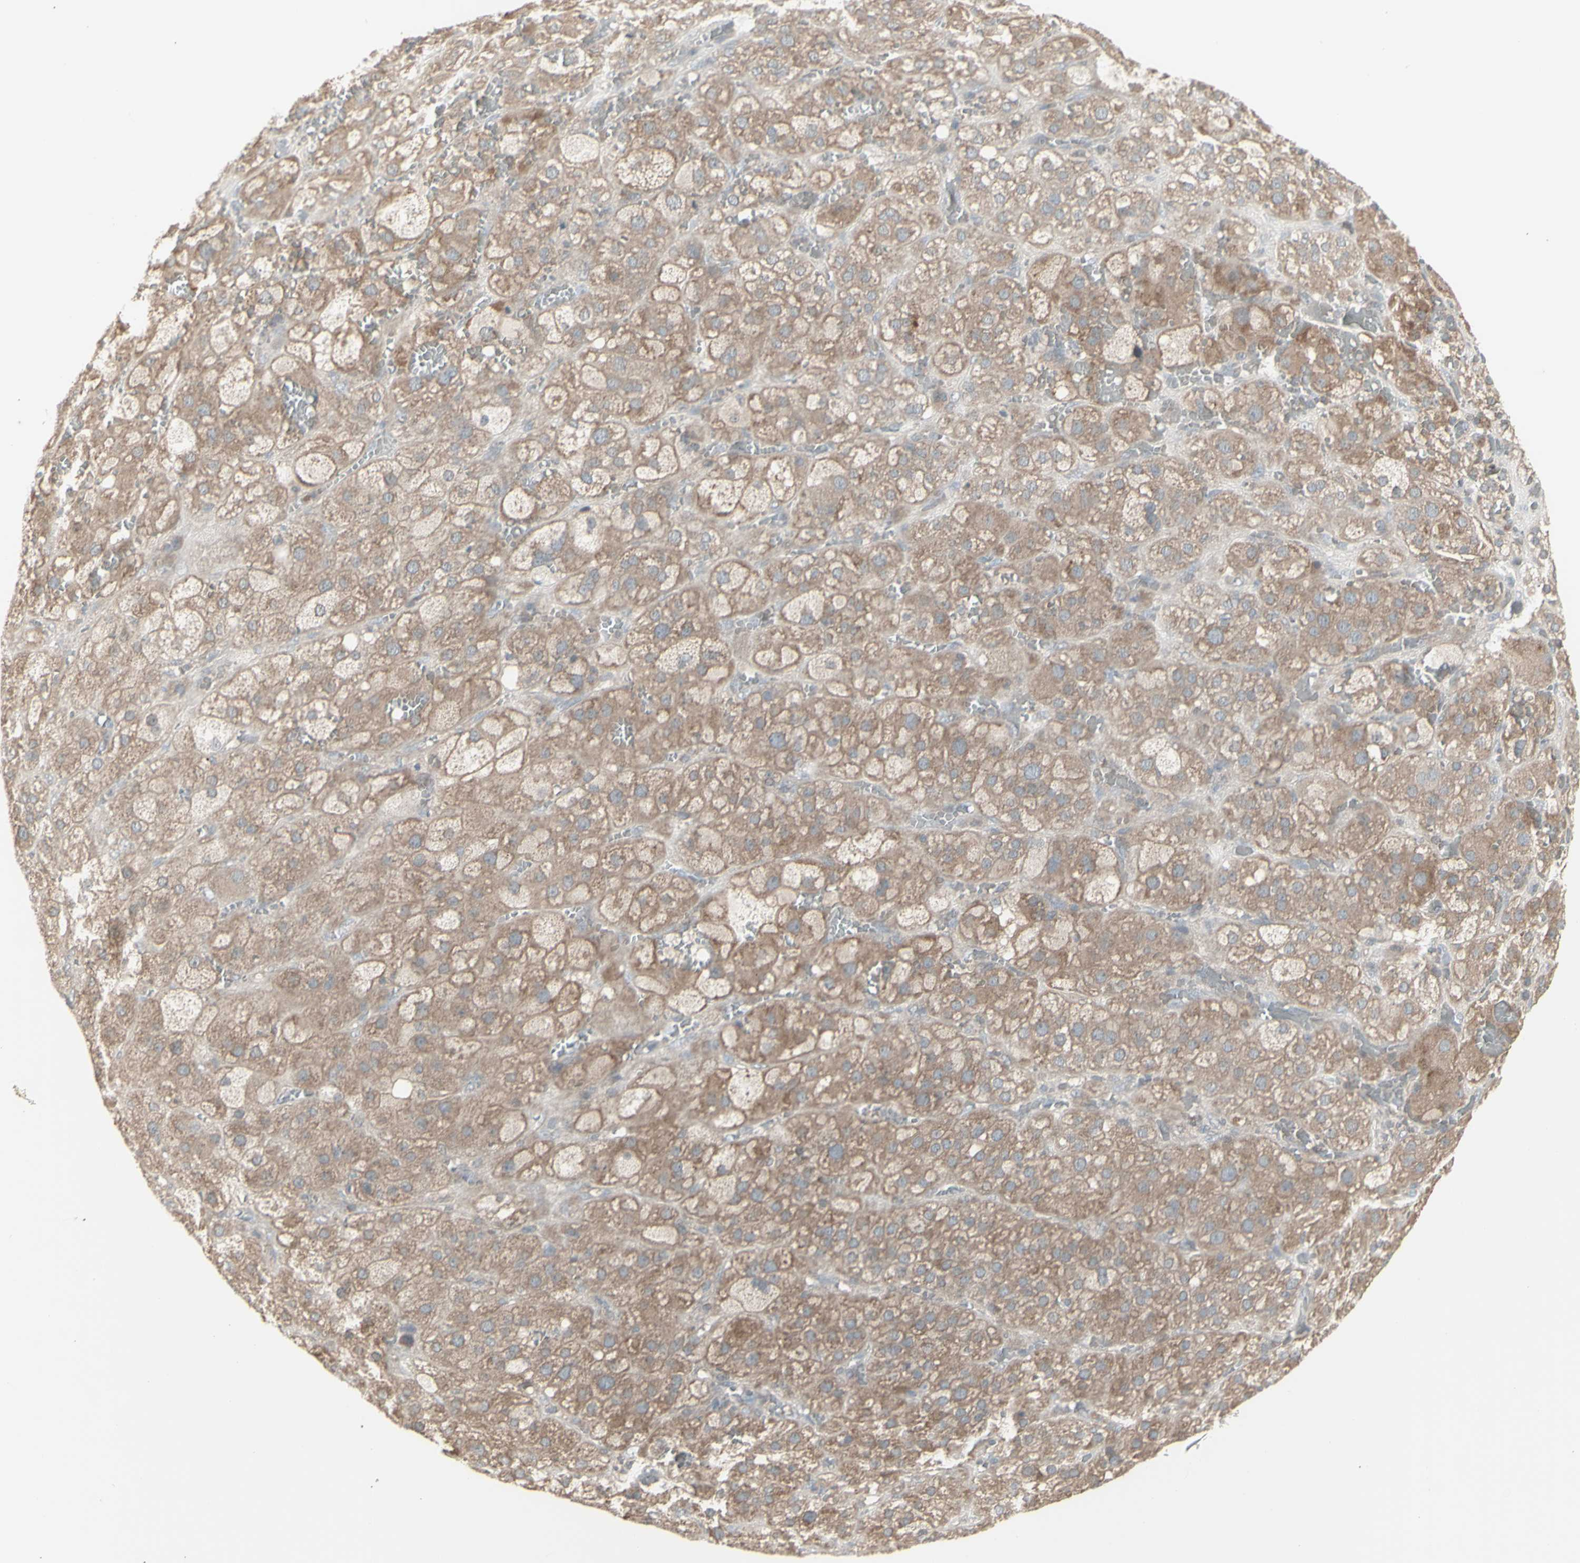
{"staining": {"intensity": "weak", "quantity": ">75%", "location": "cytoplasmic/membranous"}, "tissue": "adrenal gland", "cell_type": "Glandular cells", "image_type": "normal", "snomed": [{"axis": "morphology", "description": "Normal tissue, NOS"}, {"axis": "topography", "description": "Adrenal gland"}], "caption": "About >75% of glandular cells in normal adrenal gland reveal weak cytoplasmic/membranous protein positivity as visualized by brown immunohistochemical staining.", "gene": "CSK", "patient": {"sex": "female", "age": 47}}